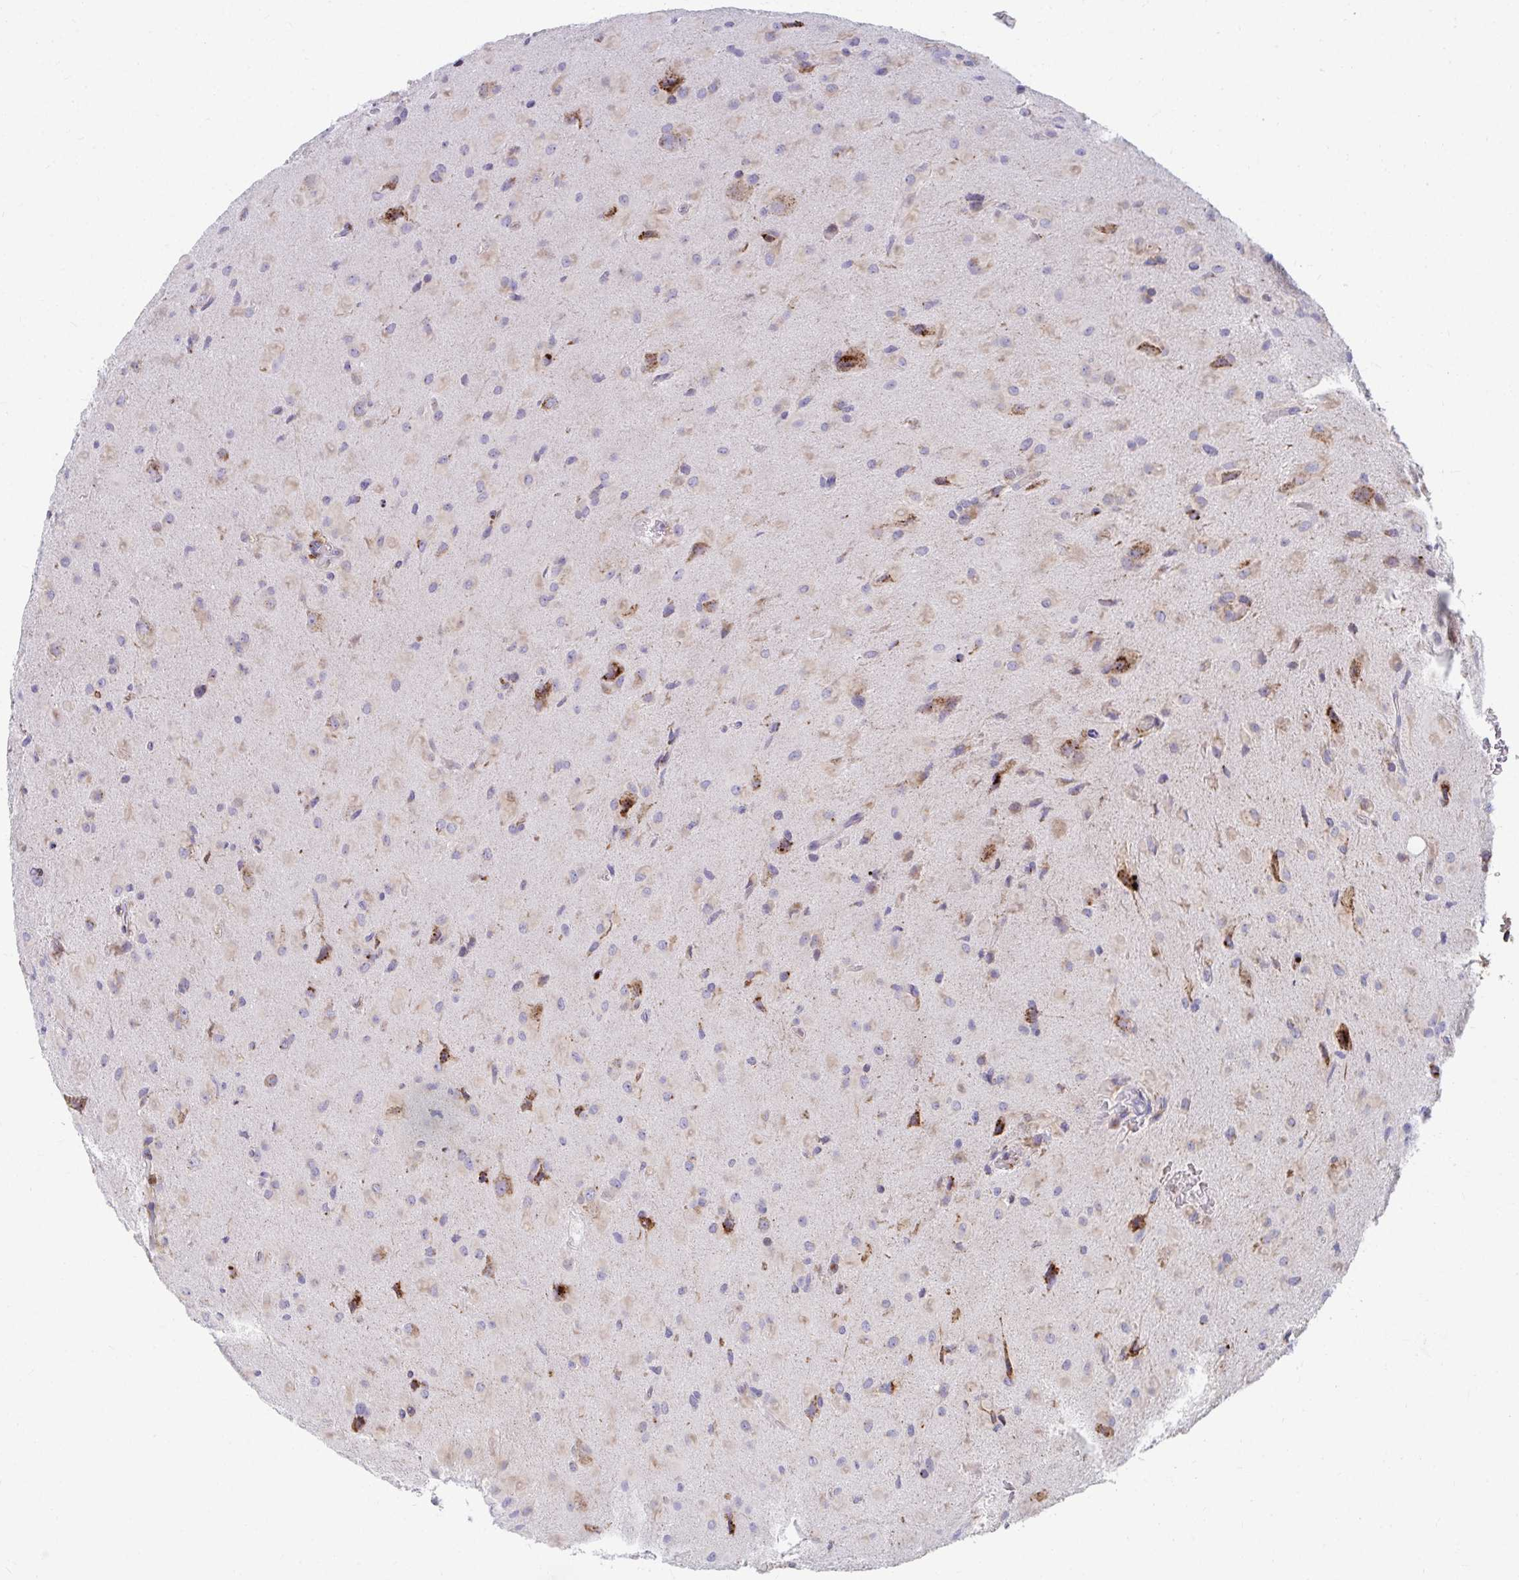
{"staining": {"intensity": "moderate", "quantity": "25%-75%", "location": "cytoplasmic/membranous"}, "tissue": "glioma", "cell_type": "Tumor cells", "image_type": "cancer", "snomed": [{"axis": "morphology", "description": "Glioma, malignant, Low grade"}, {"axis": "topography", "description": "Brain"}], "caption": "Human glioma stained with a protein marker shows moderate staining in tumor cells.", "gene": "EXOC5", "patient": {"sex": "male", "age": 58}}